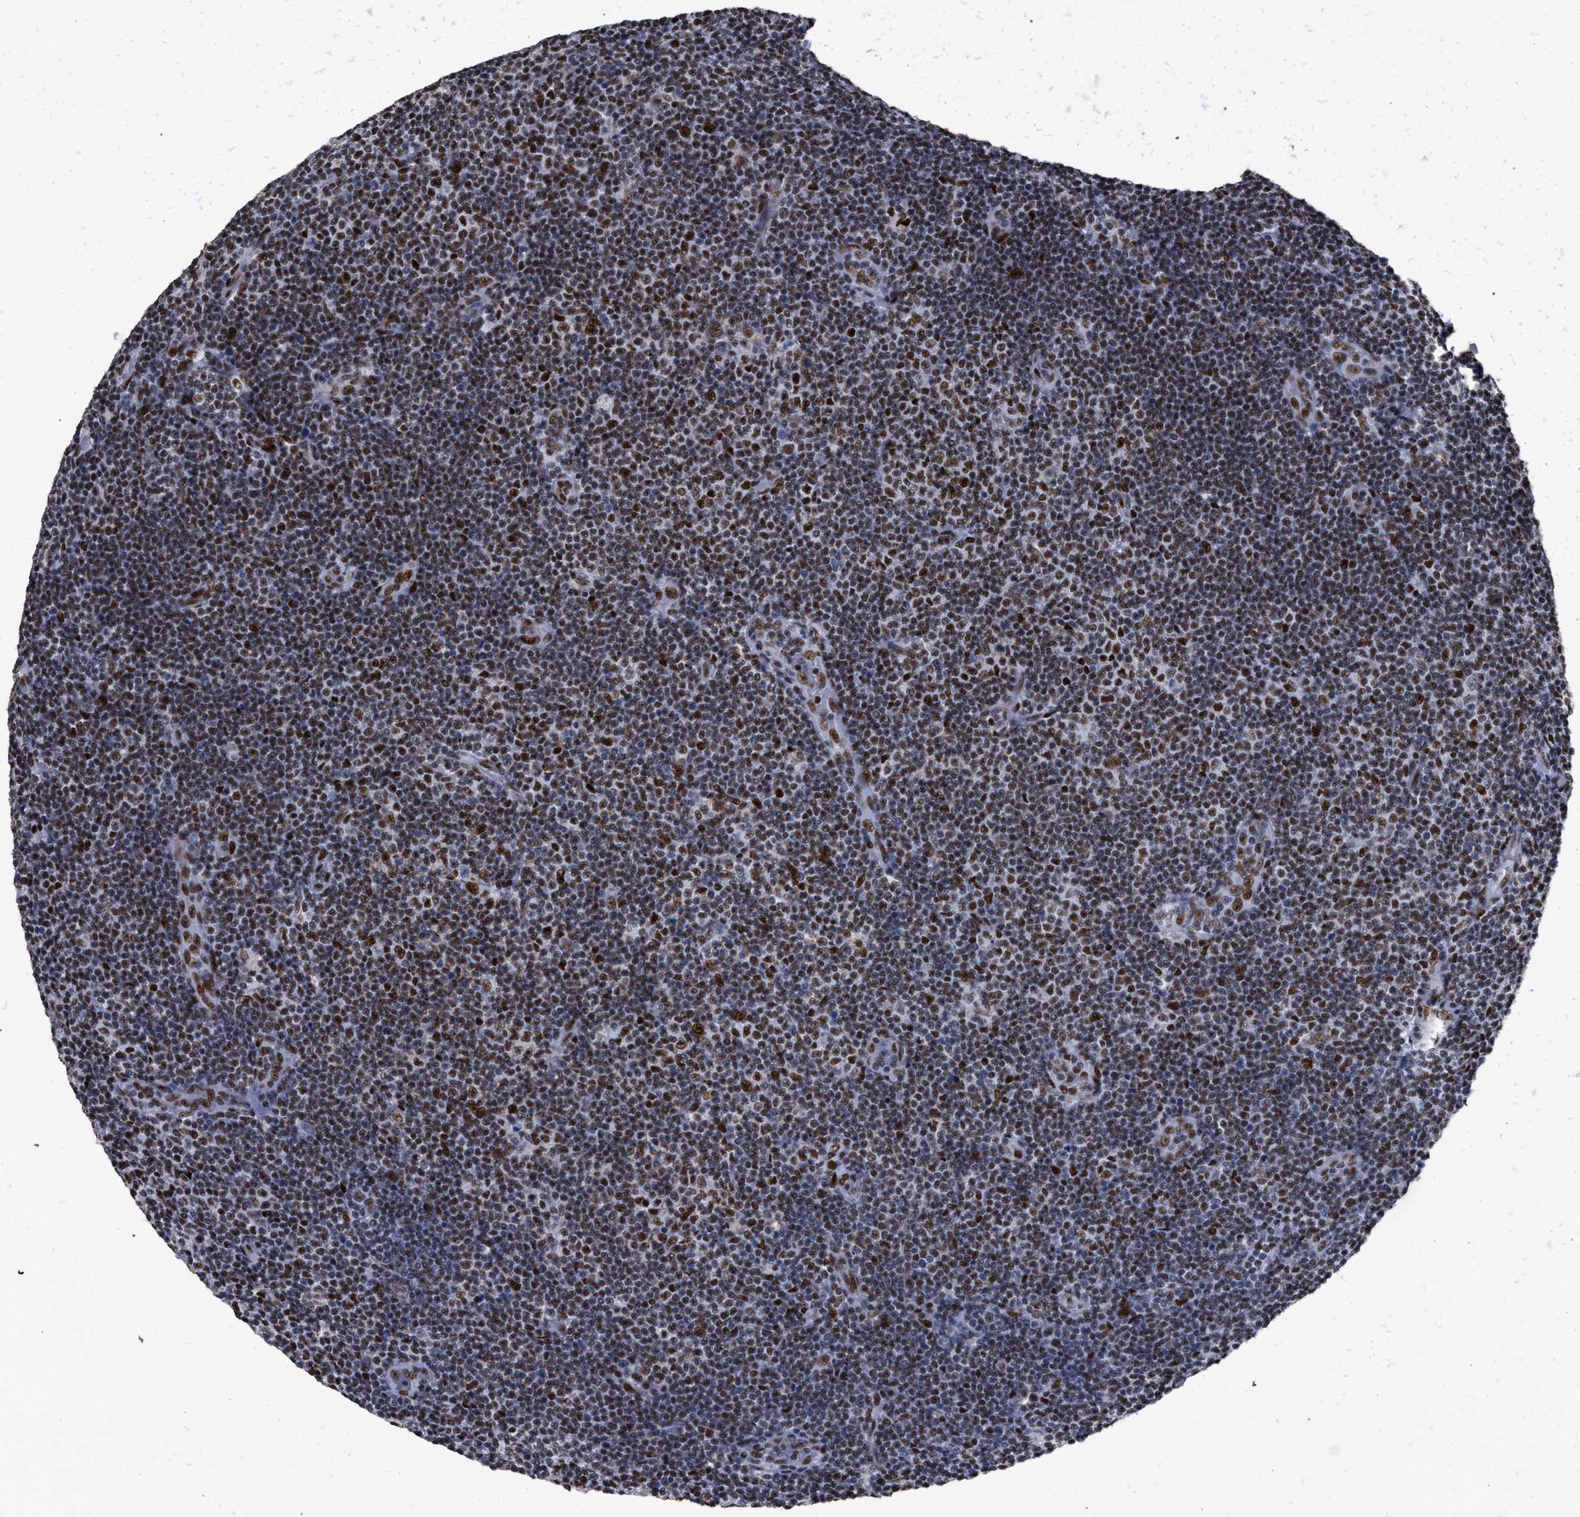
{"staining": {"intensity": "moderate", "quantity": "25%-75%", "location": "nuclear"}, "tissue": "lymphoma", "cell_type": "Tumor cells", "image_type": "cancer", "snomed": [{"axis": "morphology", "description": "Malignant lymphoma, non-Hodgkin's type, Low grade"}, {"axis": "topography", "description": "Lymph node"}], "caption": "Lymphoma tissue reveals moderate nuclear expression in about 25%-75% of tumor cells, visualized by immunohistochemistry. Immunohistochemistry stains the protein in brown and the nuclei are stained blue.", "gene": "TP53BP1", "patient": {"sex": "male", "age": 83}}